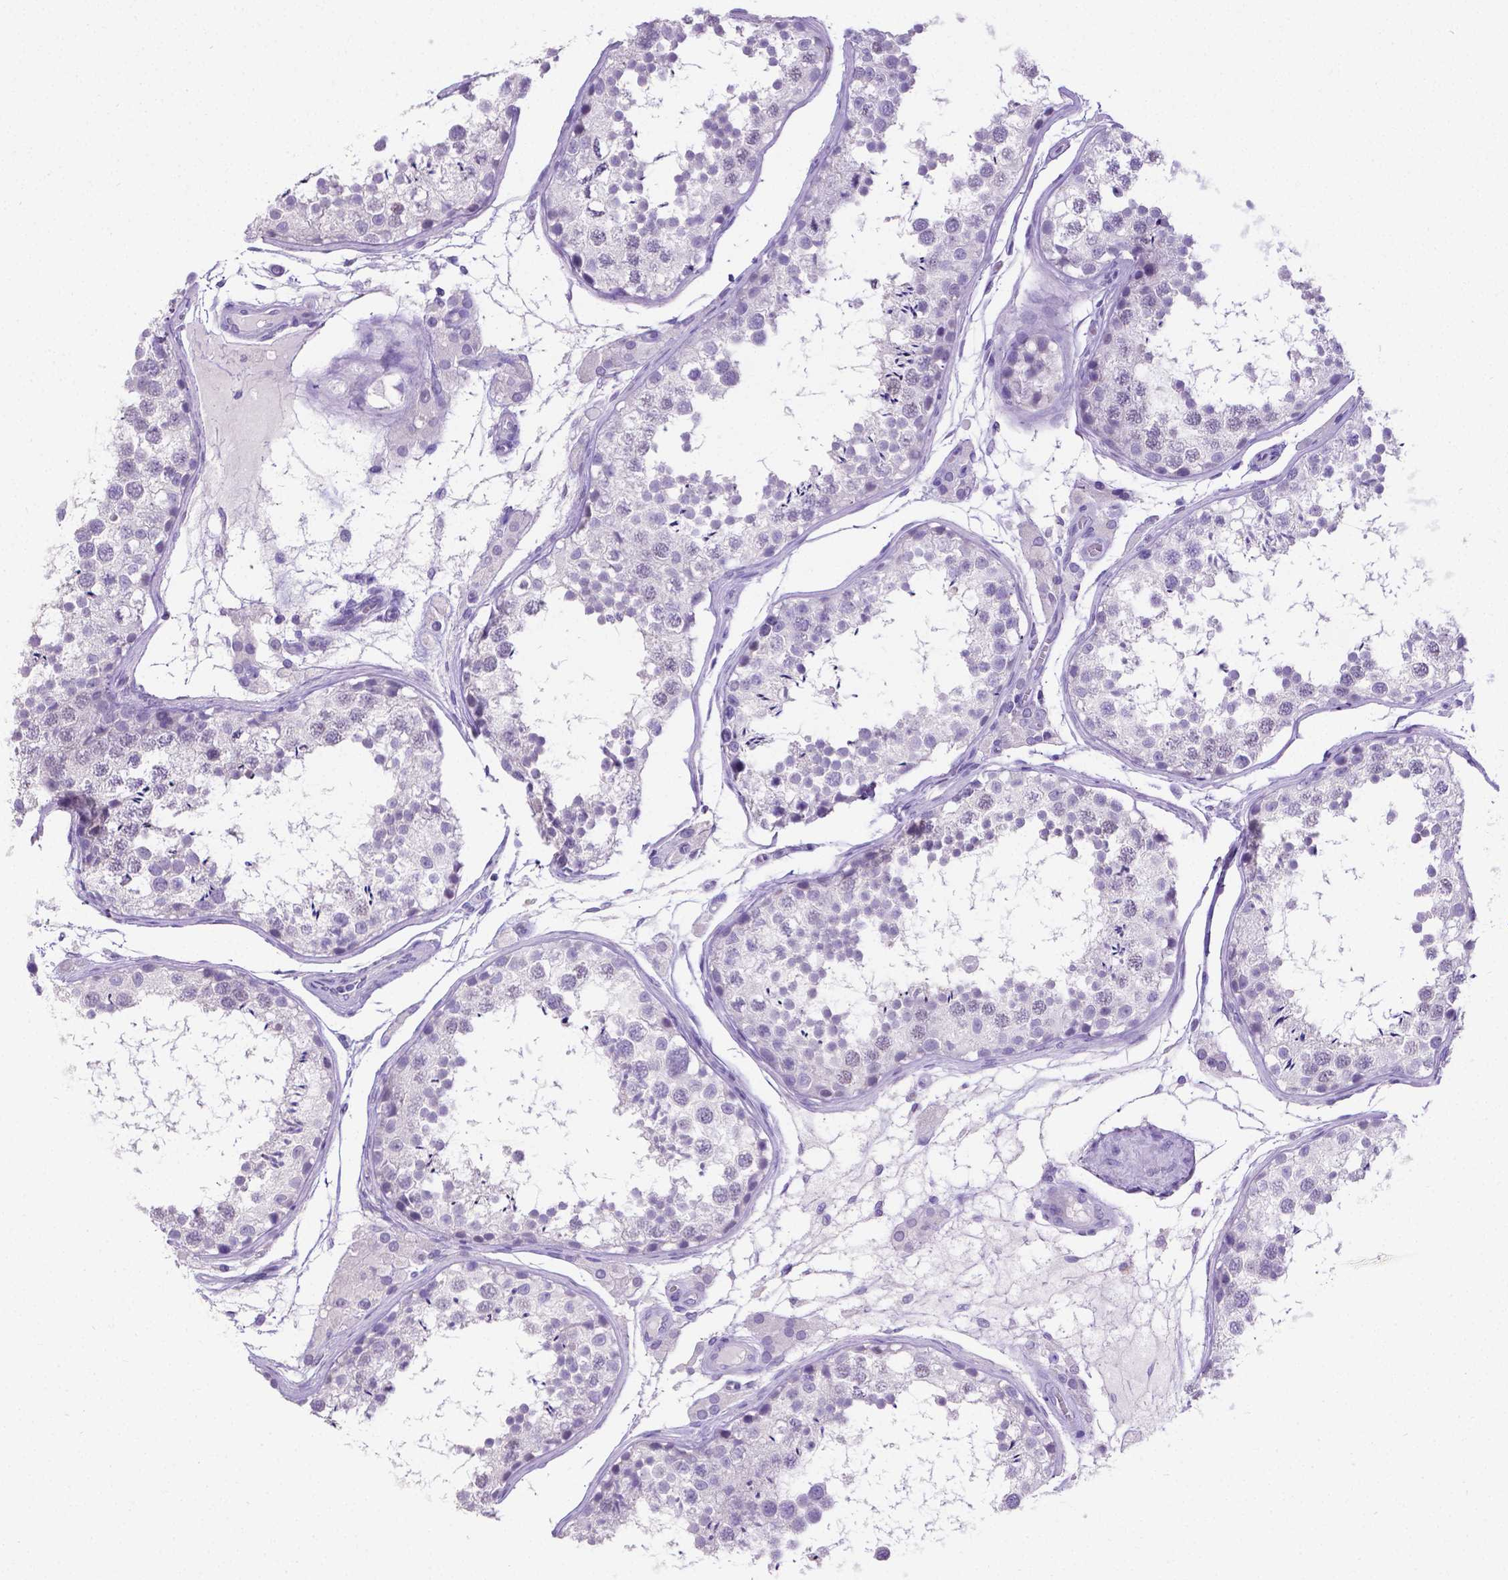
{"staining": {"intensity": "negative", "quantity": "none", "location": "none"}, "tissue": "testis", "cell_type": "Cells in seminiferous ducts", "image_type": "normal", "snomed": [{"axis": "morphology", "description": "Normal tissue, NOS"}, {"axis": "topography", "description": "Testis"}], "caption": "This is an IHC micrograph of benign testis. There is no staining in cells in seminiferous ducts.", "gene": "SATB2", "patient": {"sex": "male", "age": 29}}